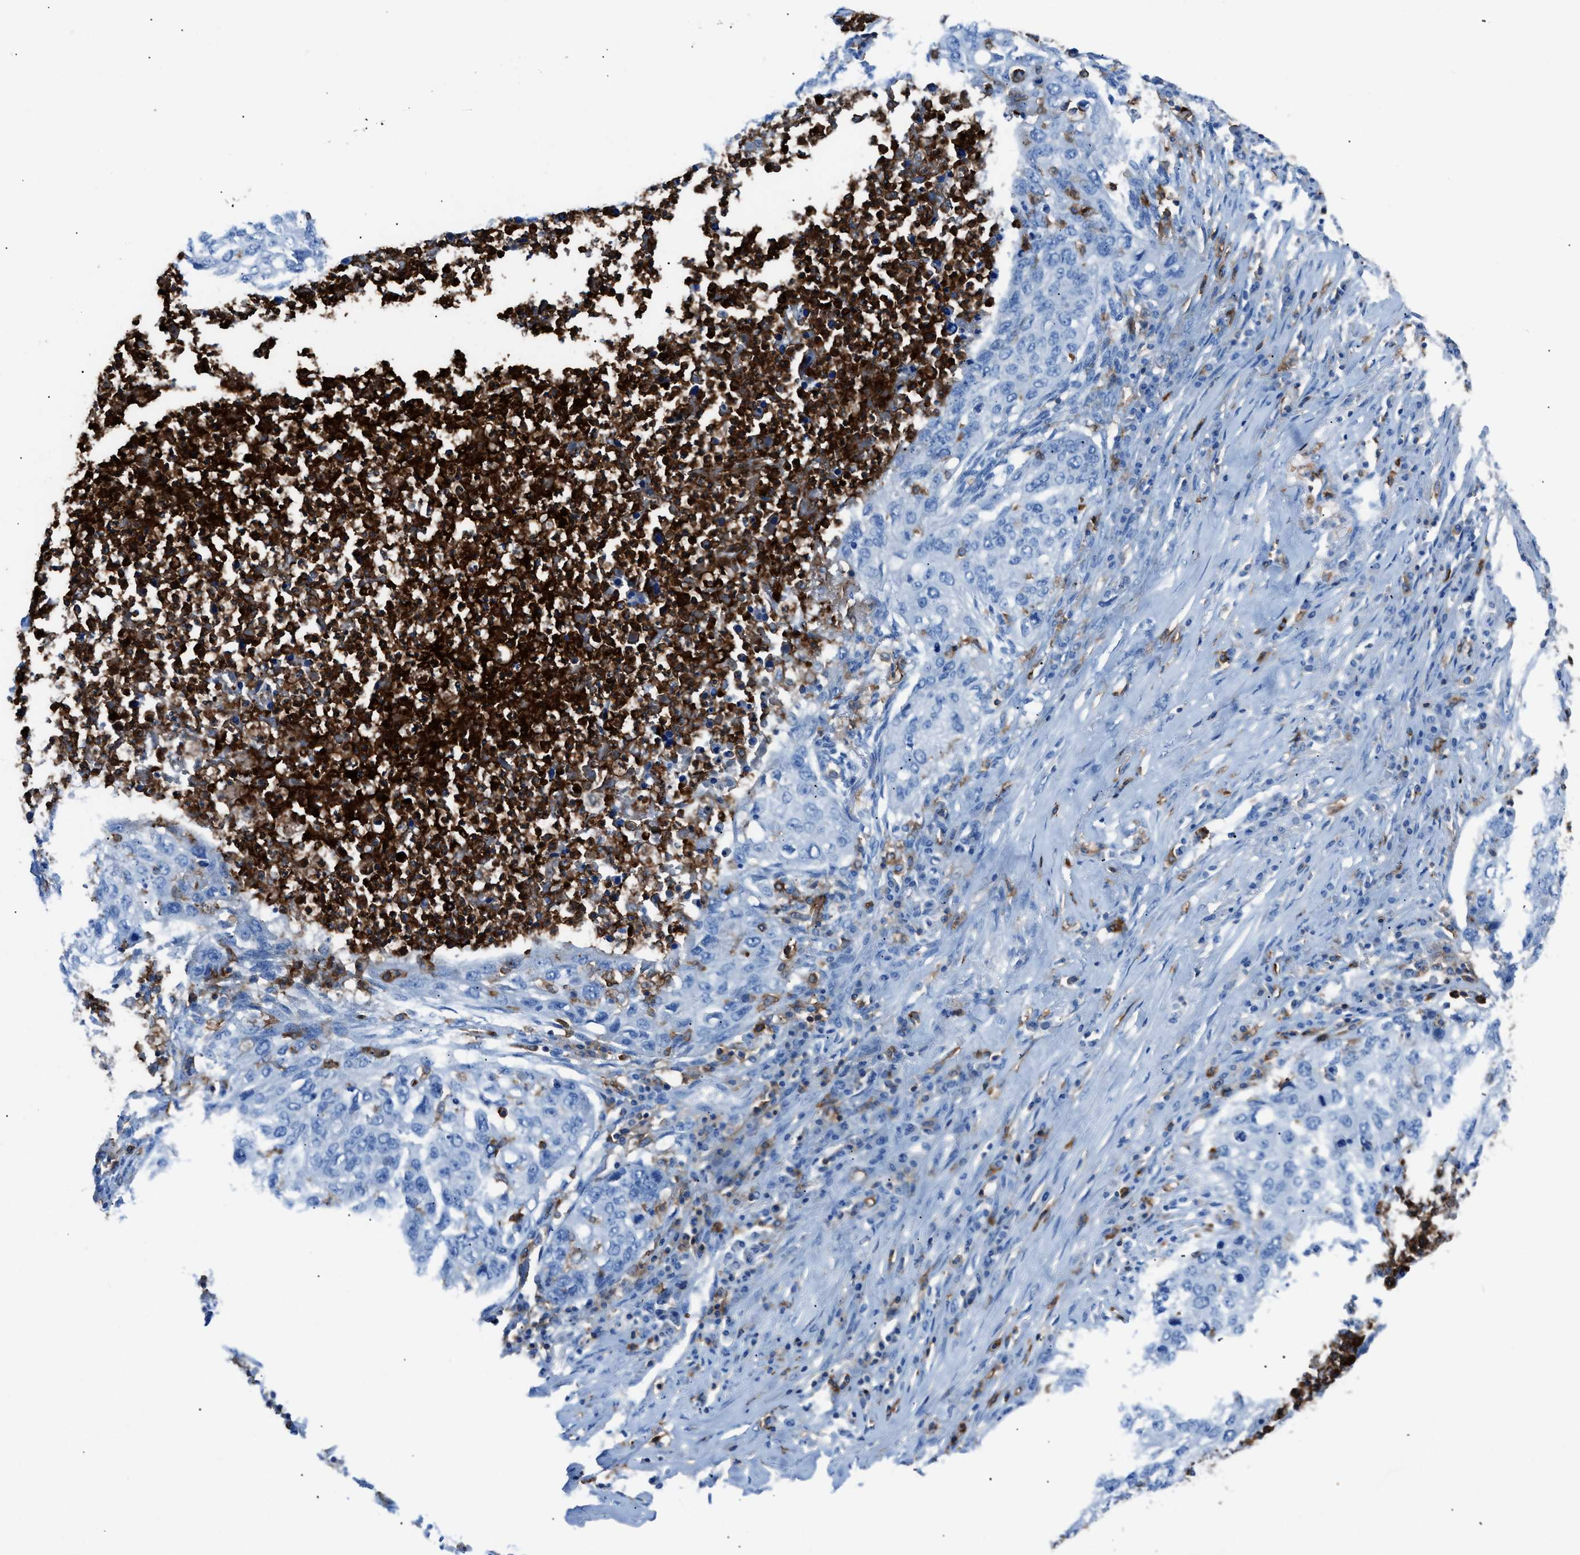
{"staining": {"intensity": "negative", "quantity": "none", "location": "none"}, "tissue": "lung cancer", "cell_type": "Tumor cells", "image_type": "cancer", "snomed": [{"axis": "morphology", "description": "Squamous cell carcinoma, NOS"}, {"axis": "topography", "description": "Lung"}], "caption": "Lung cancer (squamous cell carcinoma) stained for a protein using immunohistochemistry (IHC) reveals no expression tumor cells.", "gene": "ITGB2", "patient": {"sex": "female", "age": 63}}